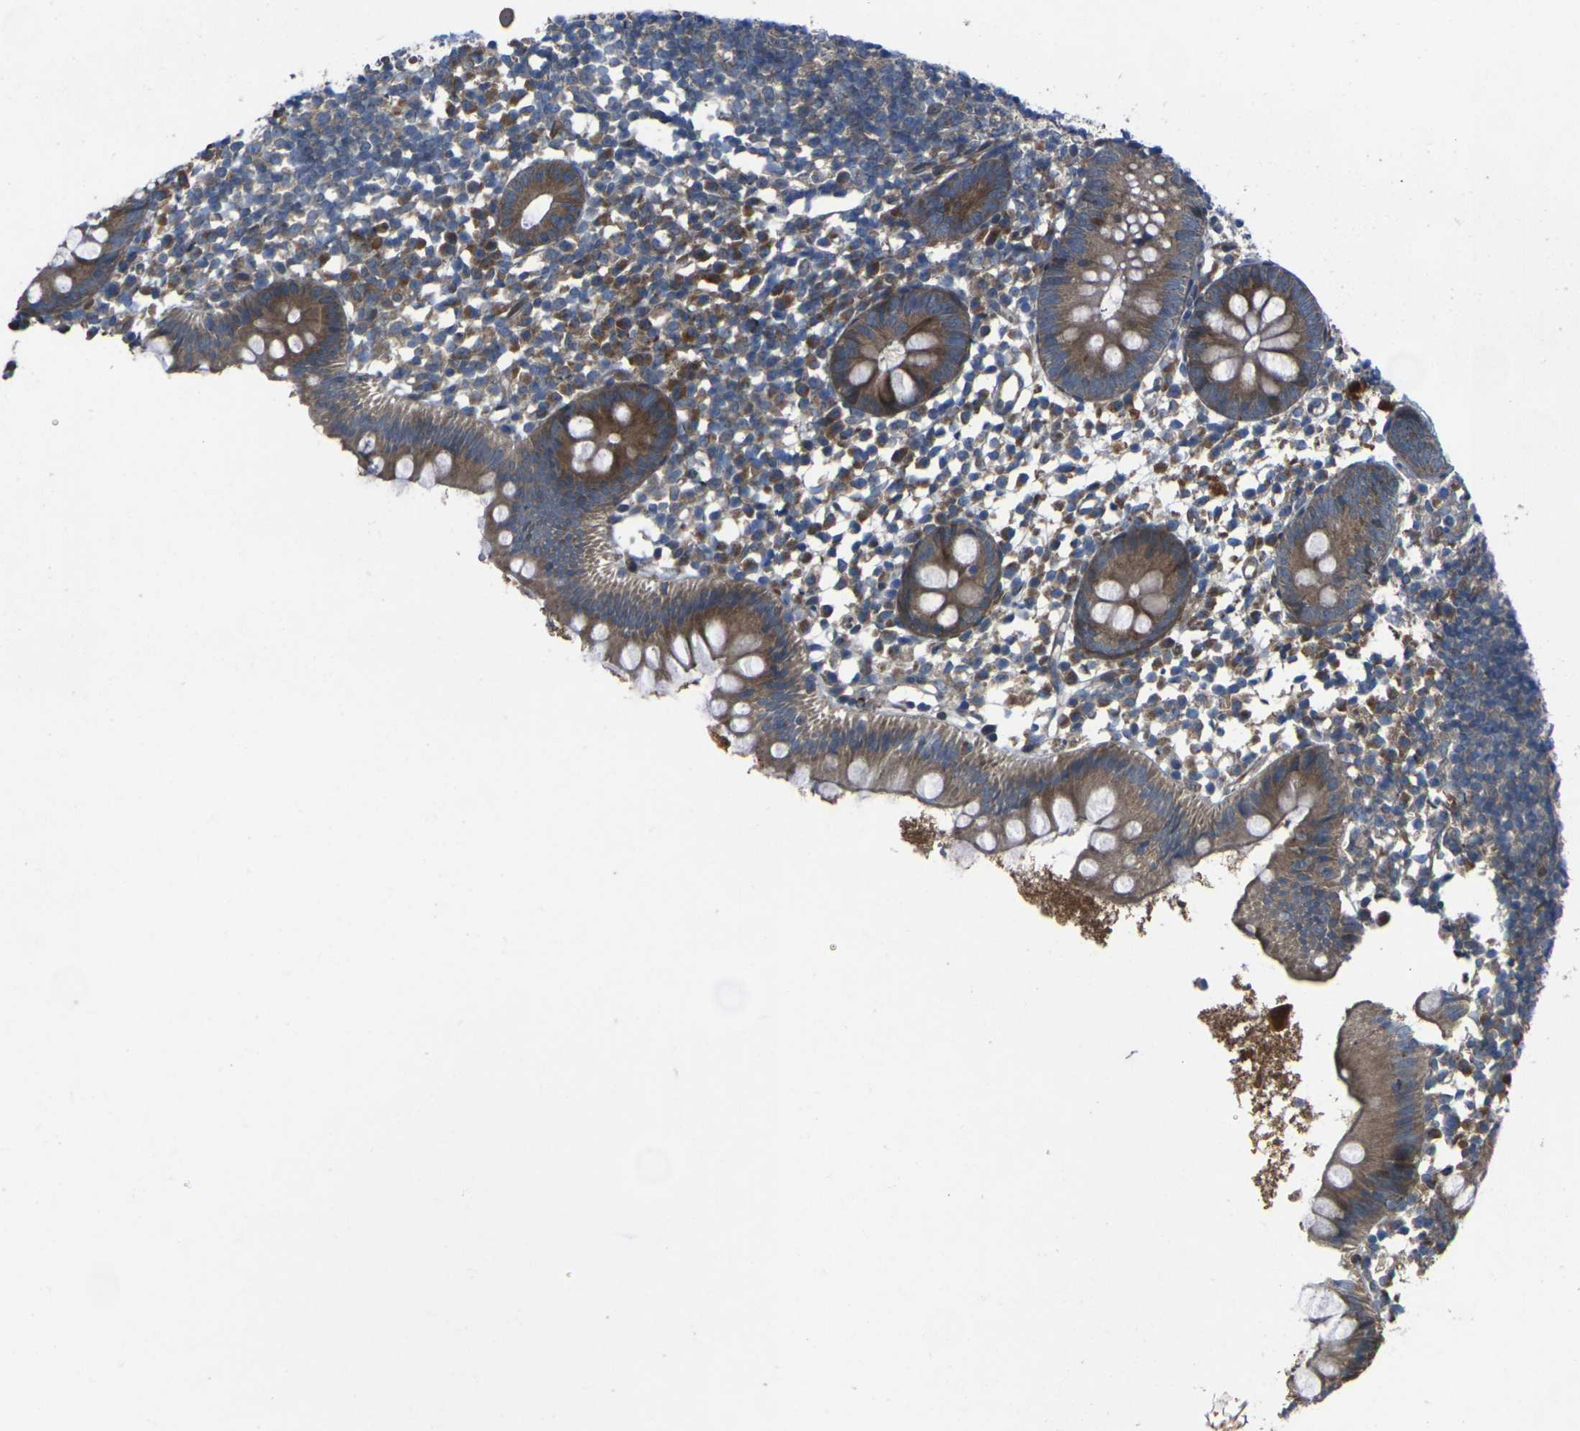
{"staining": {"intensity": "moderate", "quantity": ">75%", "location": "cytoplasmic/membranous"}, "tissue": "appendix", "cell_type": "Glandular cells", "image_type": "normal", "snomed": [{"axis": "morphology", "description": "Normal tissue, NOS"}, {"axis": "topography", "description": "Appendix"}], "caption": "Immunohistochemical staining of benign appendix shows moderate cytoplasmic/membranous protein staining in about >75% of glandular cells. The protein is stained brown, and the nuclei are stained in blue (DAB IHC with brightfield microscopy, high magnification).", "gene": "EDNRA", "patient": {"sex": "female", "age": 20}}